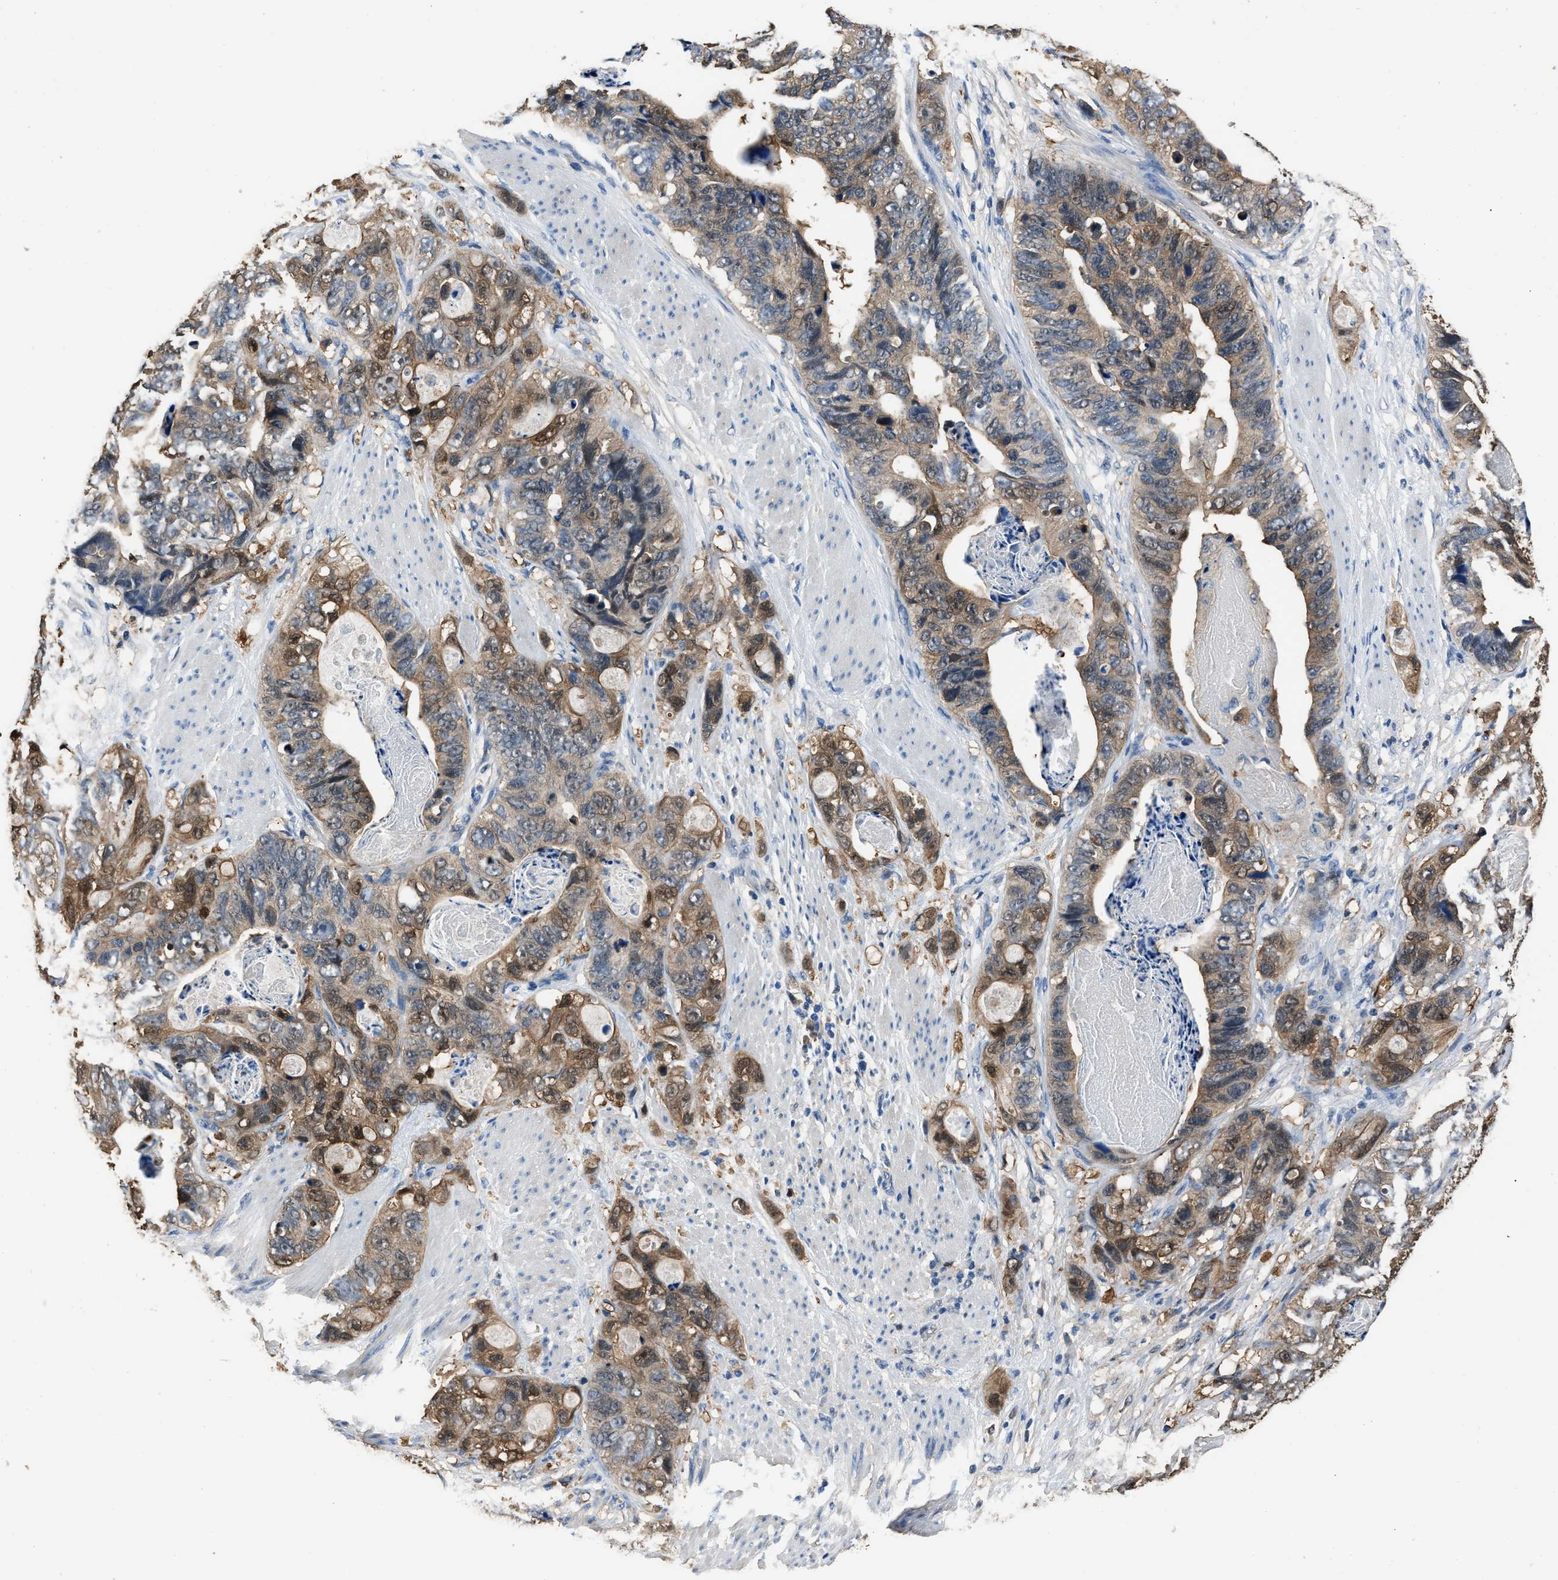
{"staining": {"intensity": "moderate", "quantity": ">75%", "location": "cytoplasmic/membranous"}, "tissue": "stomach cancer", "cell_type": "Tumor cells", "image_type": "cancer", "snomed": [{"axis": "morphology", "description": "Adenocarcinoma, NOS"}, {"axis": "topography", "description": "Stomach"}], "caption": "There is medium levels of moderate cytoplasmic/membranous staining in tumor cells of adenocarcinoma (stomach), as demonstrated by immunohistochemical staining (brown color).", "gene": "GSTP1", "patient": {"sex": "female", "age": 89}}